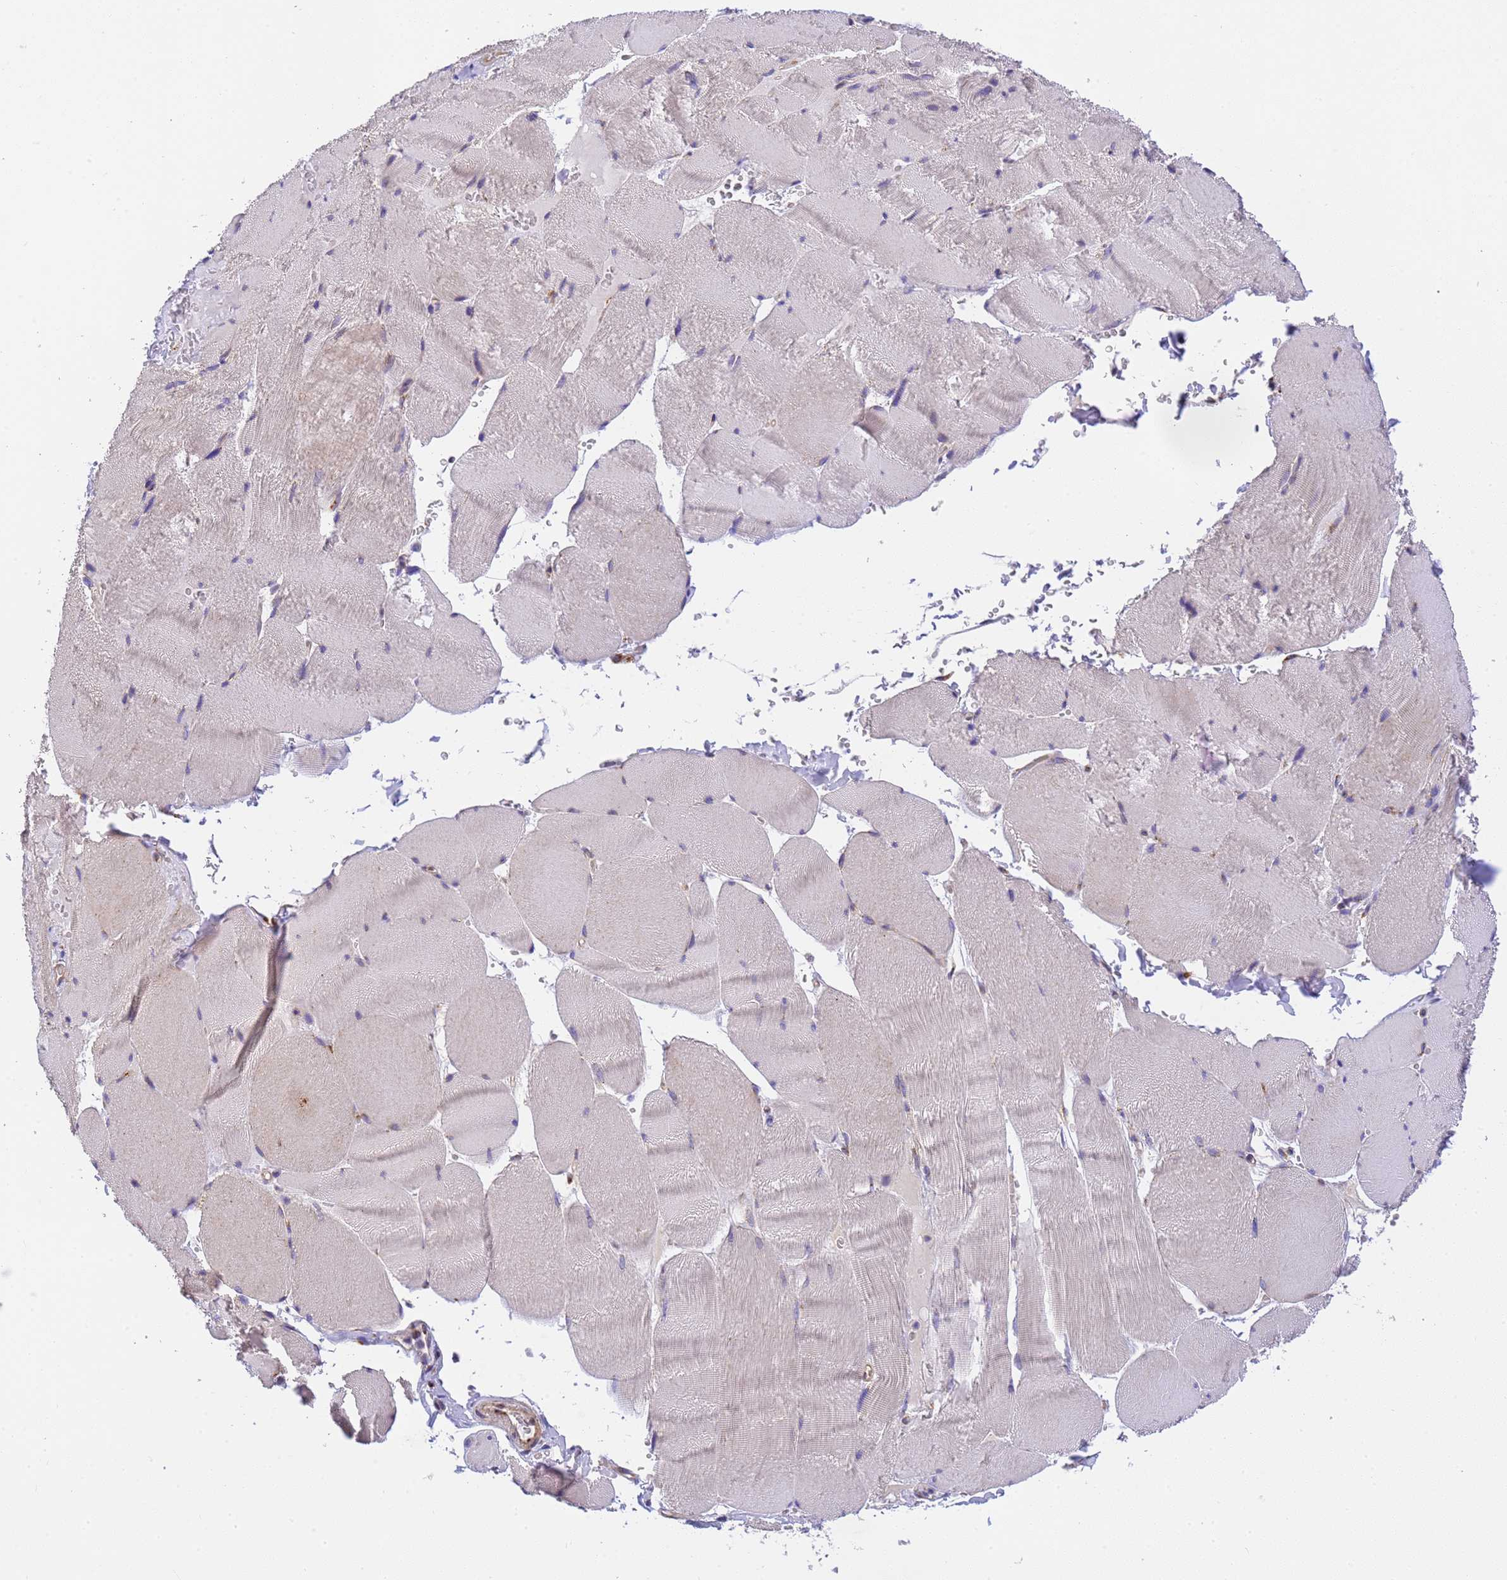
{"staining": {"intensity": "negative", "quantity": "none", "location": "none"}, "tissue": "skeletal muscle", "cell_type": "Myocytes", "image_type": "normal", "snomed": [{"axis": "morphology", "description": "Normal tissue, NOS"}, {"axis": "topography", "description": "Skeletal muscle"}, {"axis": "topography", "description": "Head-Neck"}], "caption": "IHC photomicrograph of benign skeletal muscle: skeletal muscle stained with DAB (3,3'-diaminobenzidine) reveals no significant protein positivity in myocytes.", "gene": "RHBDD3", "patient": {"sex": "male", "age": 66}}